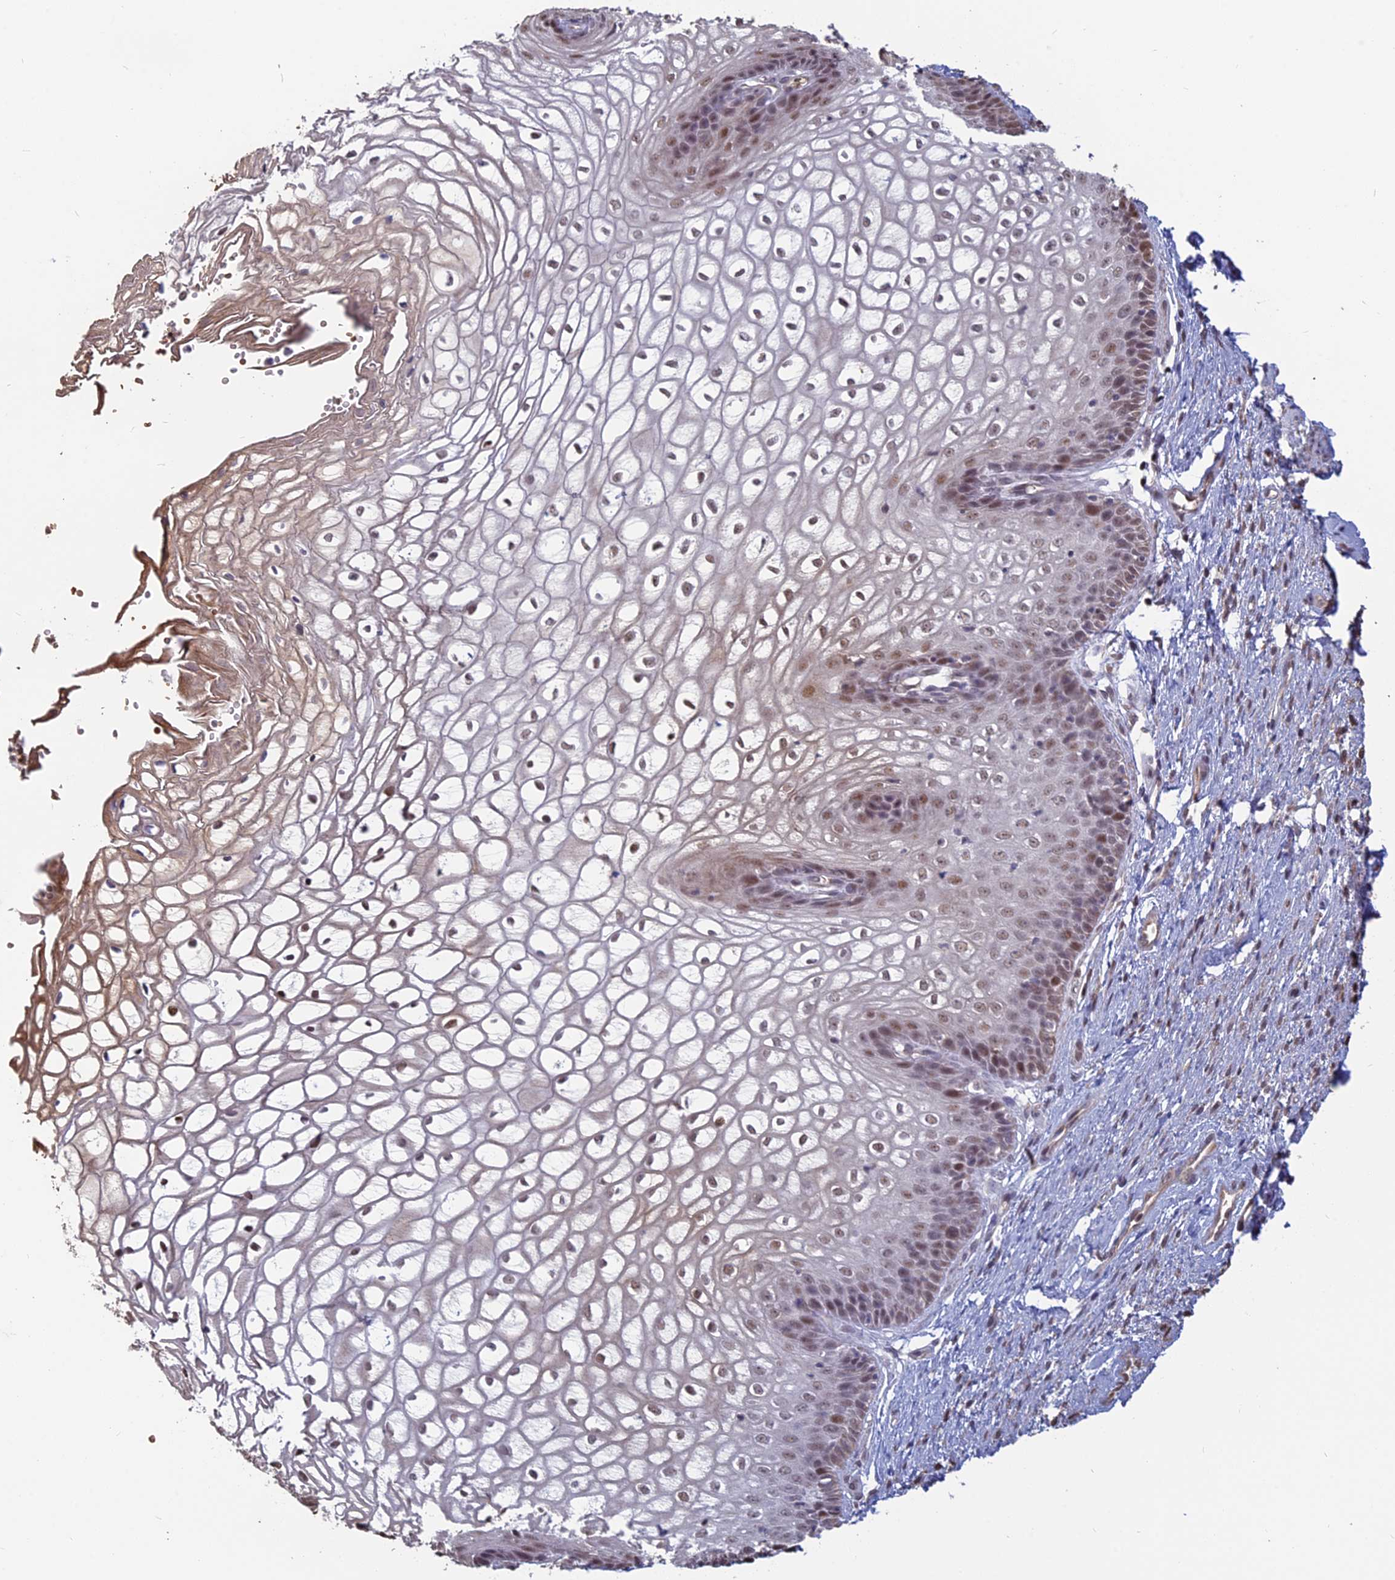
{"staining": {"intensity": "moderate", "quantity": ">75%", "location": "nuclear"}, "tissue": "vagina", "cell_type": "Squamous epithelial cells", "image_type": "normal", "snomed": [{"axis": "morphology", "description": "Normal tissue, NOS"}, {"axis": "topography", "description": "Vagina"}], "caption": "Squamous epithelial cells demonstrate medium levels of moderate nuclear expression in approximately >75% of cells in normal vagina.", "gene": "MFAP1", "patient": {"sex": "female", "age": 34}}